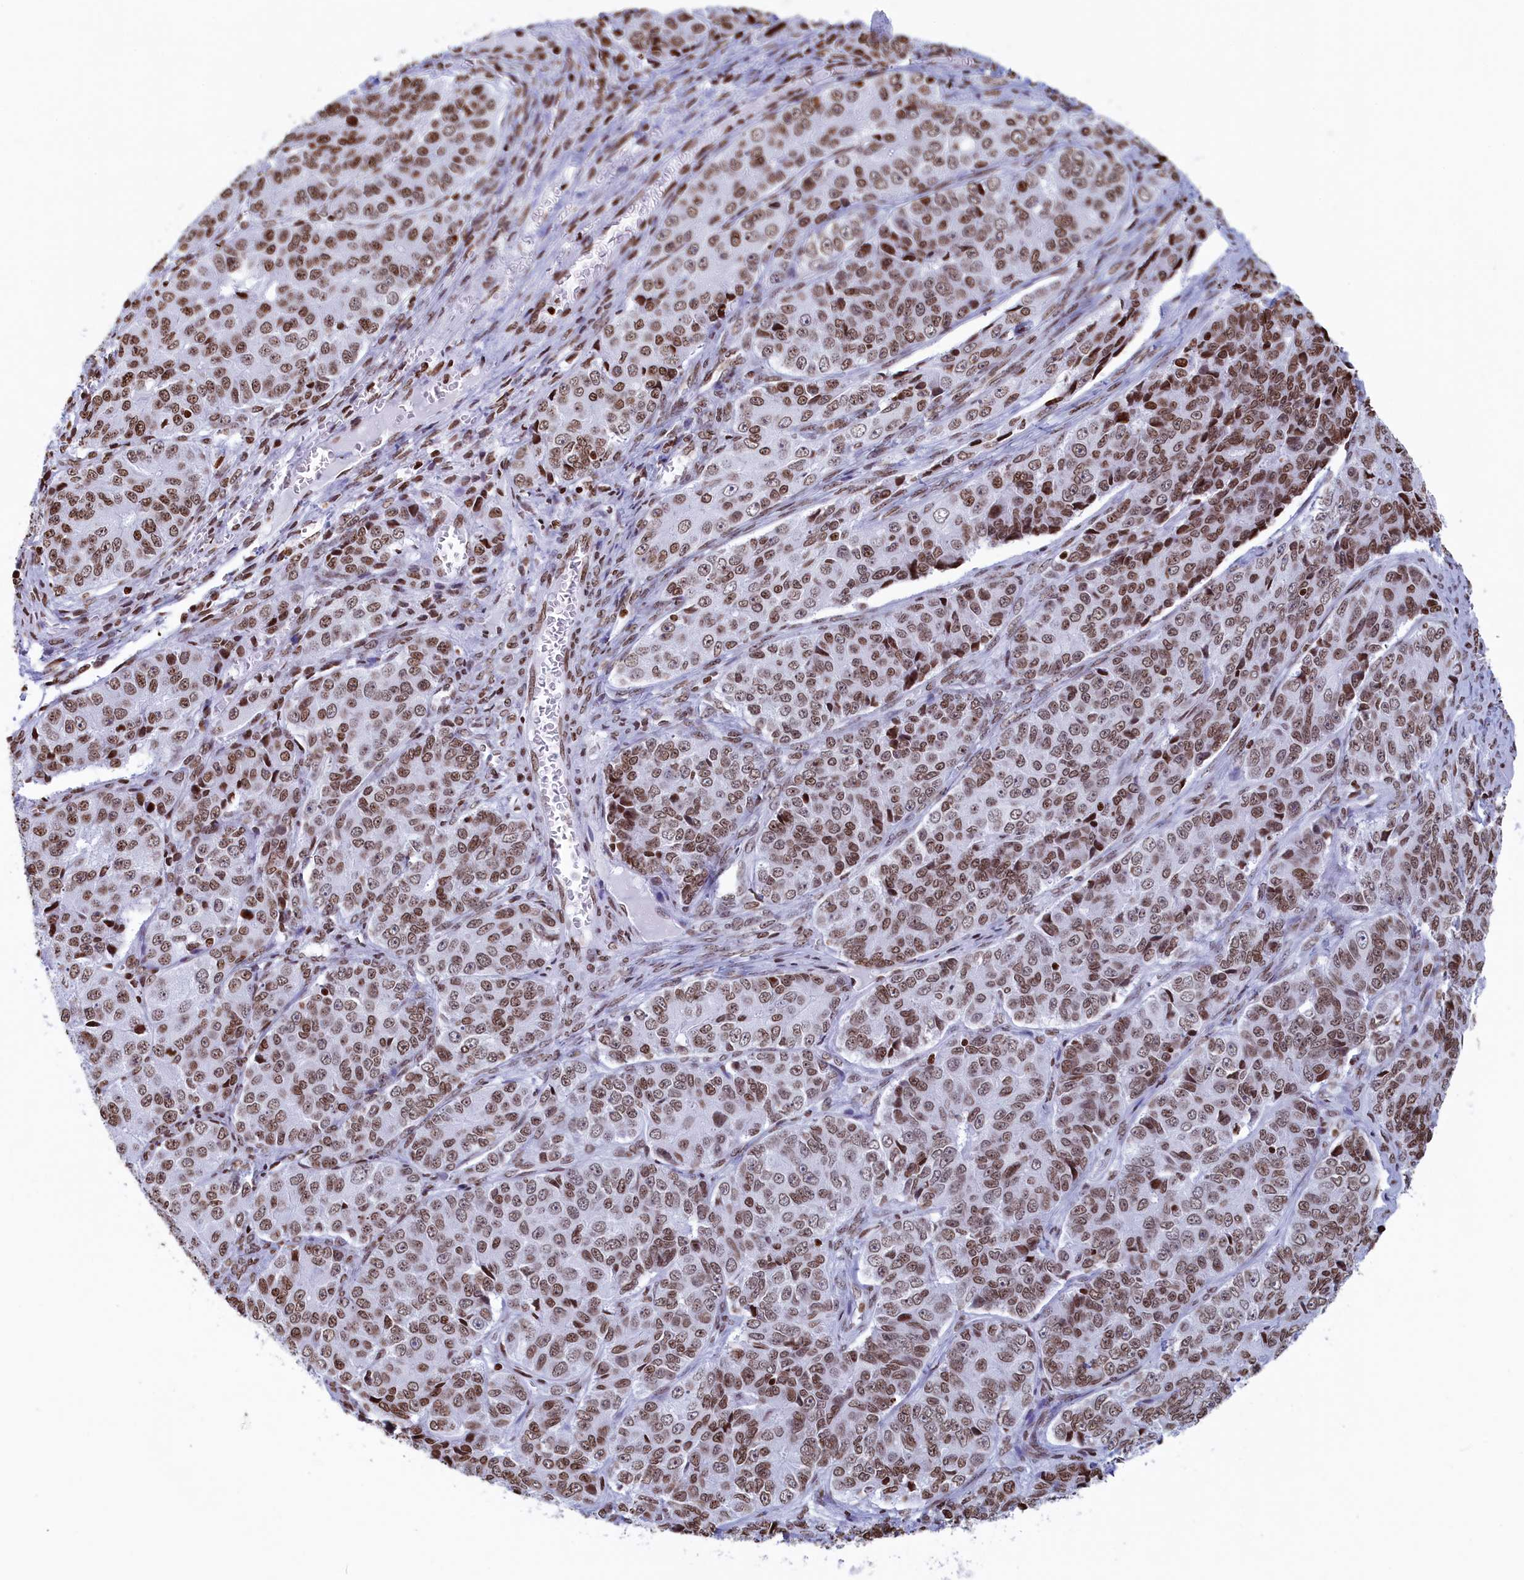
{"staining": {"intensity": "moderate", "quantity": ">75%", "location": "nuclear"}, "tissue": "ovarian cancer", "cell_type": "Tumor cells", "image_type": "cancer", "snomed": [{"axis": "morphology", "description": "Carcinoma, endometroid"}, {"axis": "topography", "description": "Ovary"}], "caption": "A brown stain shows moderate nuclear positivity of a protein in human ovarian endometroid carcinoma tumor cells. (DAB (3,3'-diaminobenzidine) IHC, brown staining for protein, blue staining for nuclei).", "gene": "APOBEC3A", "patient": {"sex": "female", "age": 51}}